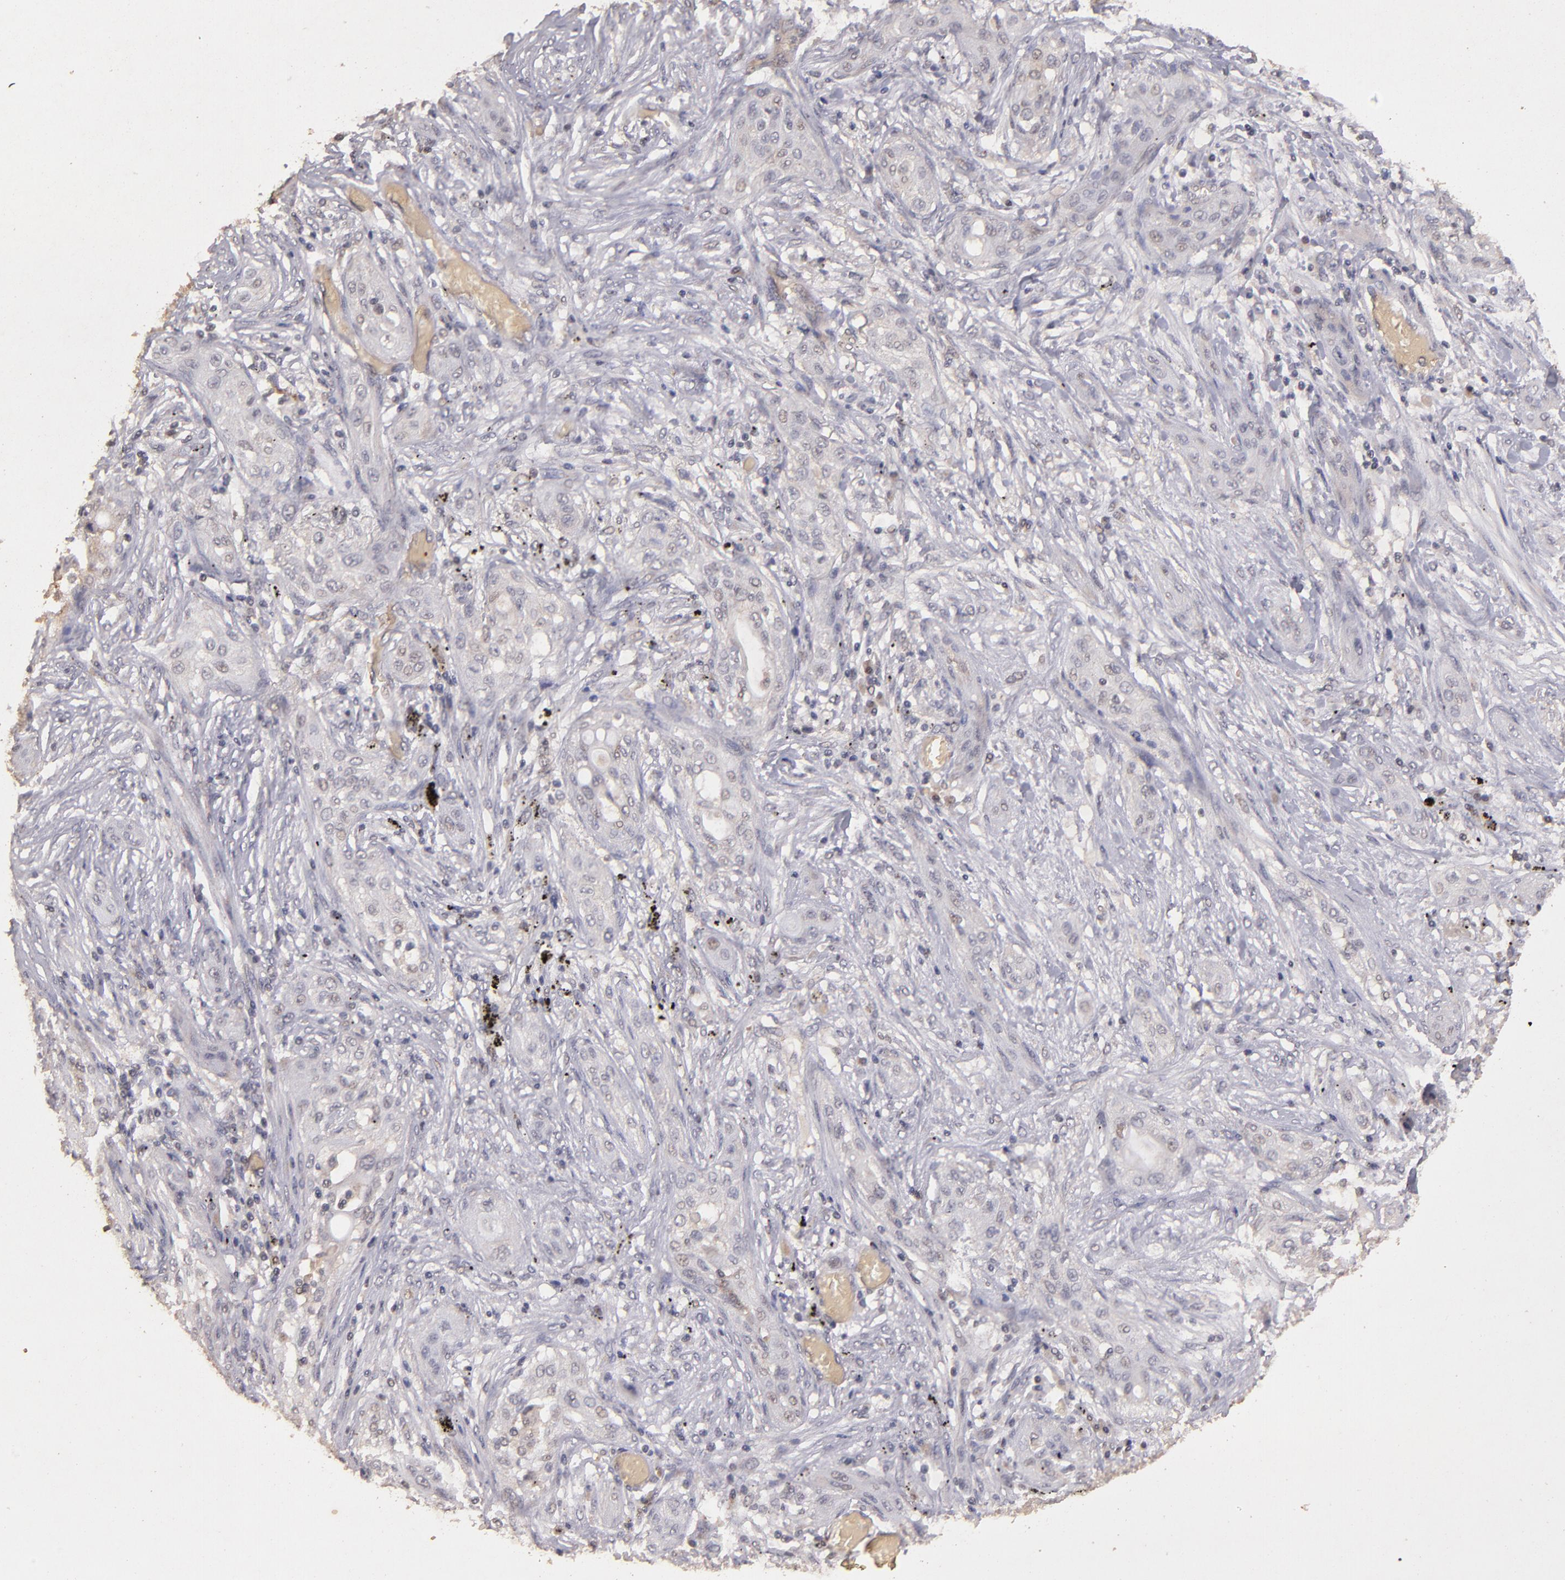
{"staining": {"intensity": "weak", "quantity": "25%-75%", "location": "cytoplasmic/membranous"}, "tissue": "lung cancer", "cell_type": "Tumor cells", "image_type": "cancer", "snomed": [{"axis": "morphology", "description": "Squamous cell carcinoma, NOS"}, {"axis": "topography", "description": "Lung"}], "caption": "DAB (3,3'-diaminobenzidine) immunohistochemical staining of human lung cancer displays weak cytoplasmic/membranous protein staining in about 25%-75% of tumor cells.", "gene": "SERPINC1", "patient": {"sex": "female", "age": 47}}